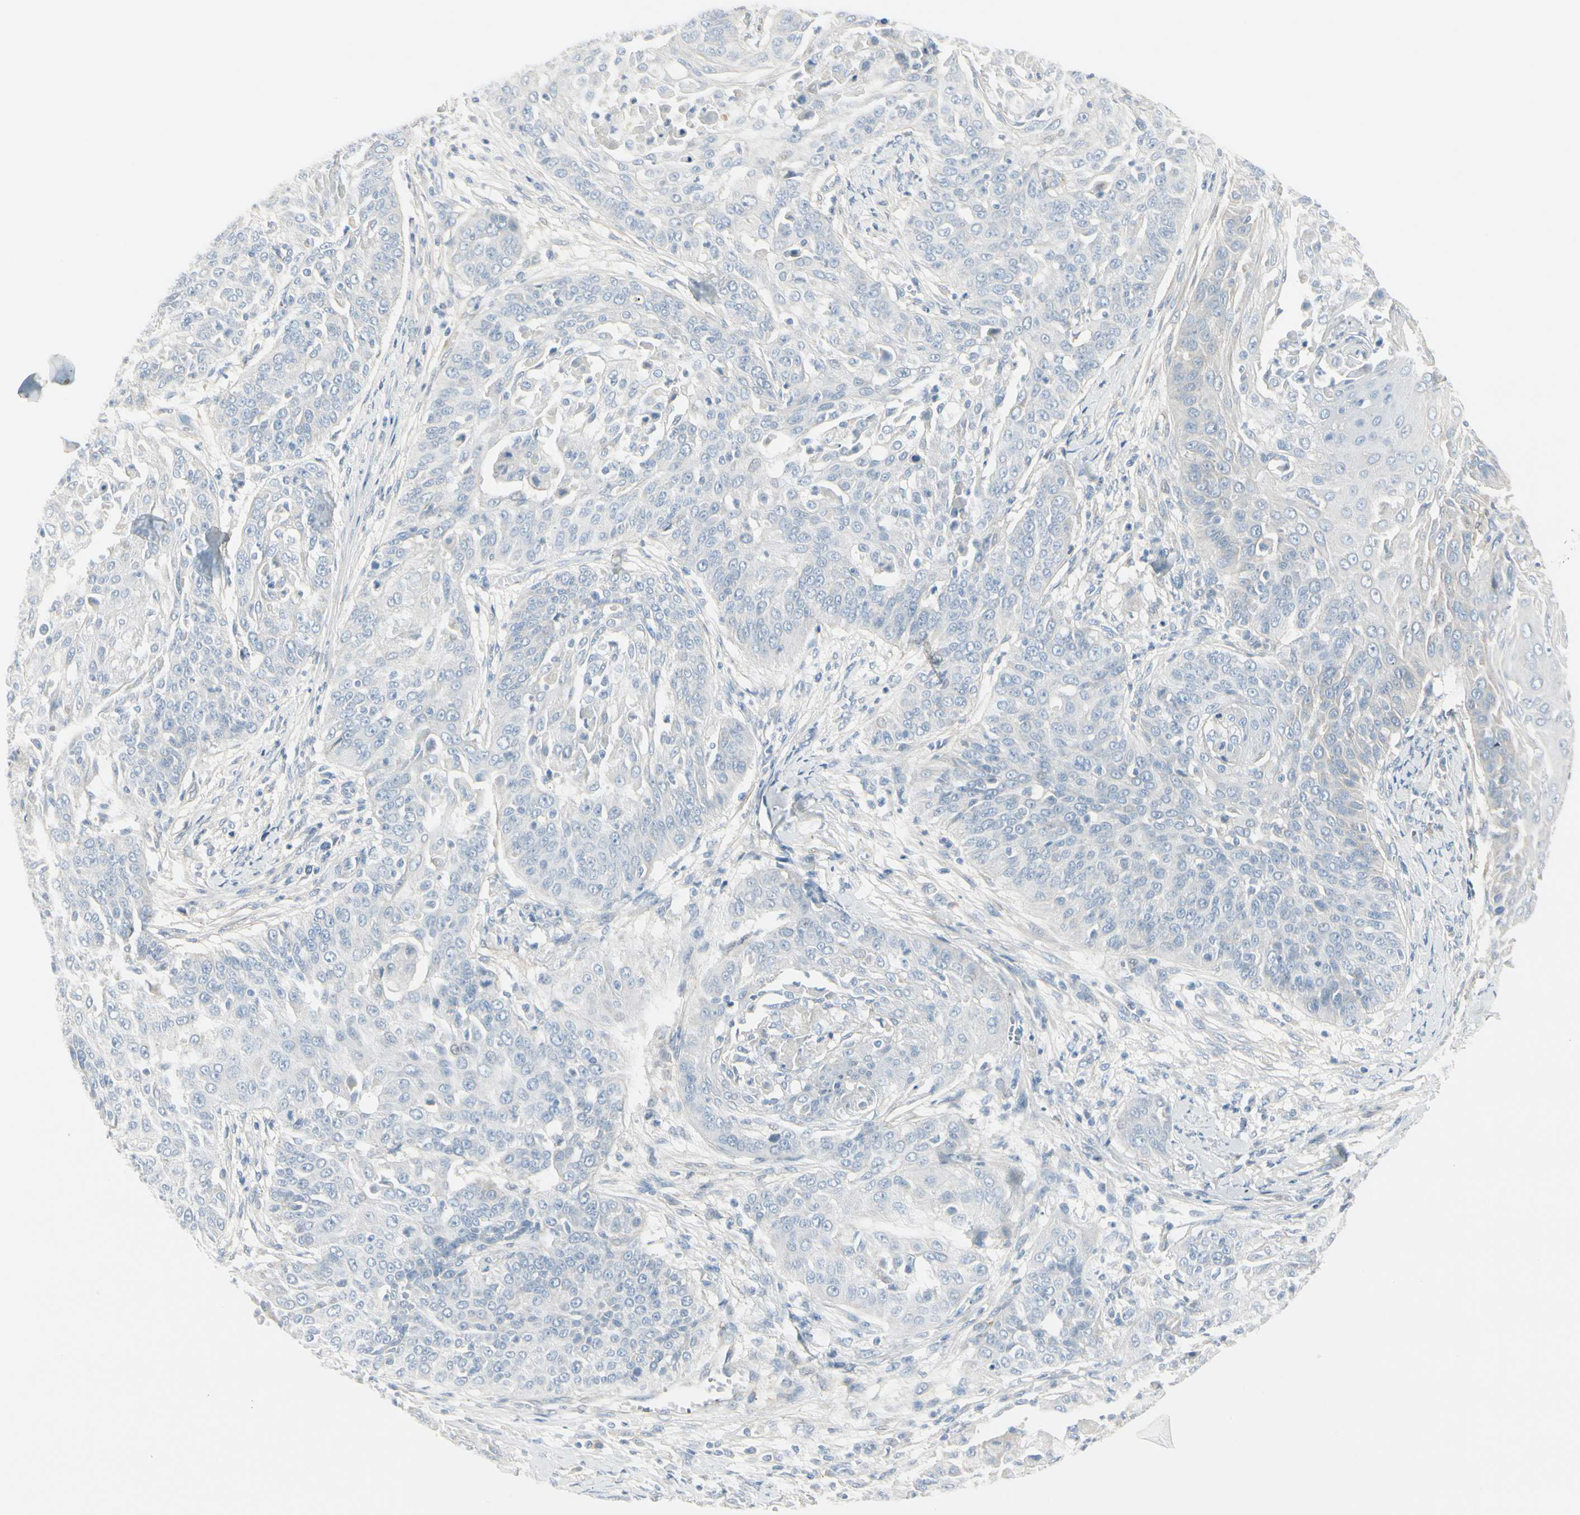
{"staining": {"intensity": "negative", "quantity": "none", "location": "none"}, "tissue": "cervical cancer", "cell_type": "Tumor cells", "image_type": "cancer", "snomed": [{"axis": "morphology", "description": "Squamous cell carcinoma, NOS"}, {"axis": "topography", "description": "Cervix"}], "caption": "Squamous cell carcinoma (cervical) was stained to show a protein in brown. There is no significant staining in tumor cells. The staining is performed using DAB (3,3'-diaminobenzidine) brown chromogen with nuclei counter-stained in using hematoxylin.", "gene": "CACNA2D1", "patient": {"sex": "female", "age": 64}}